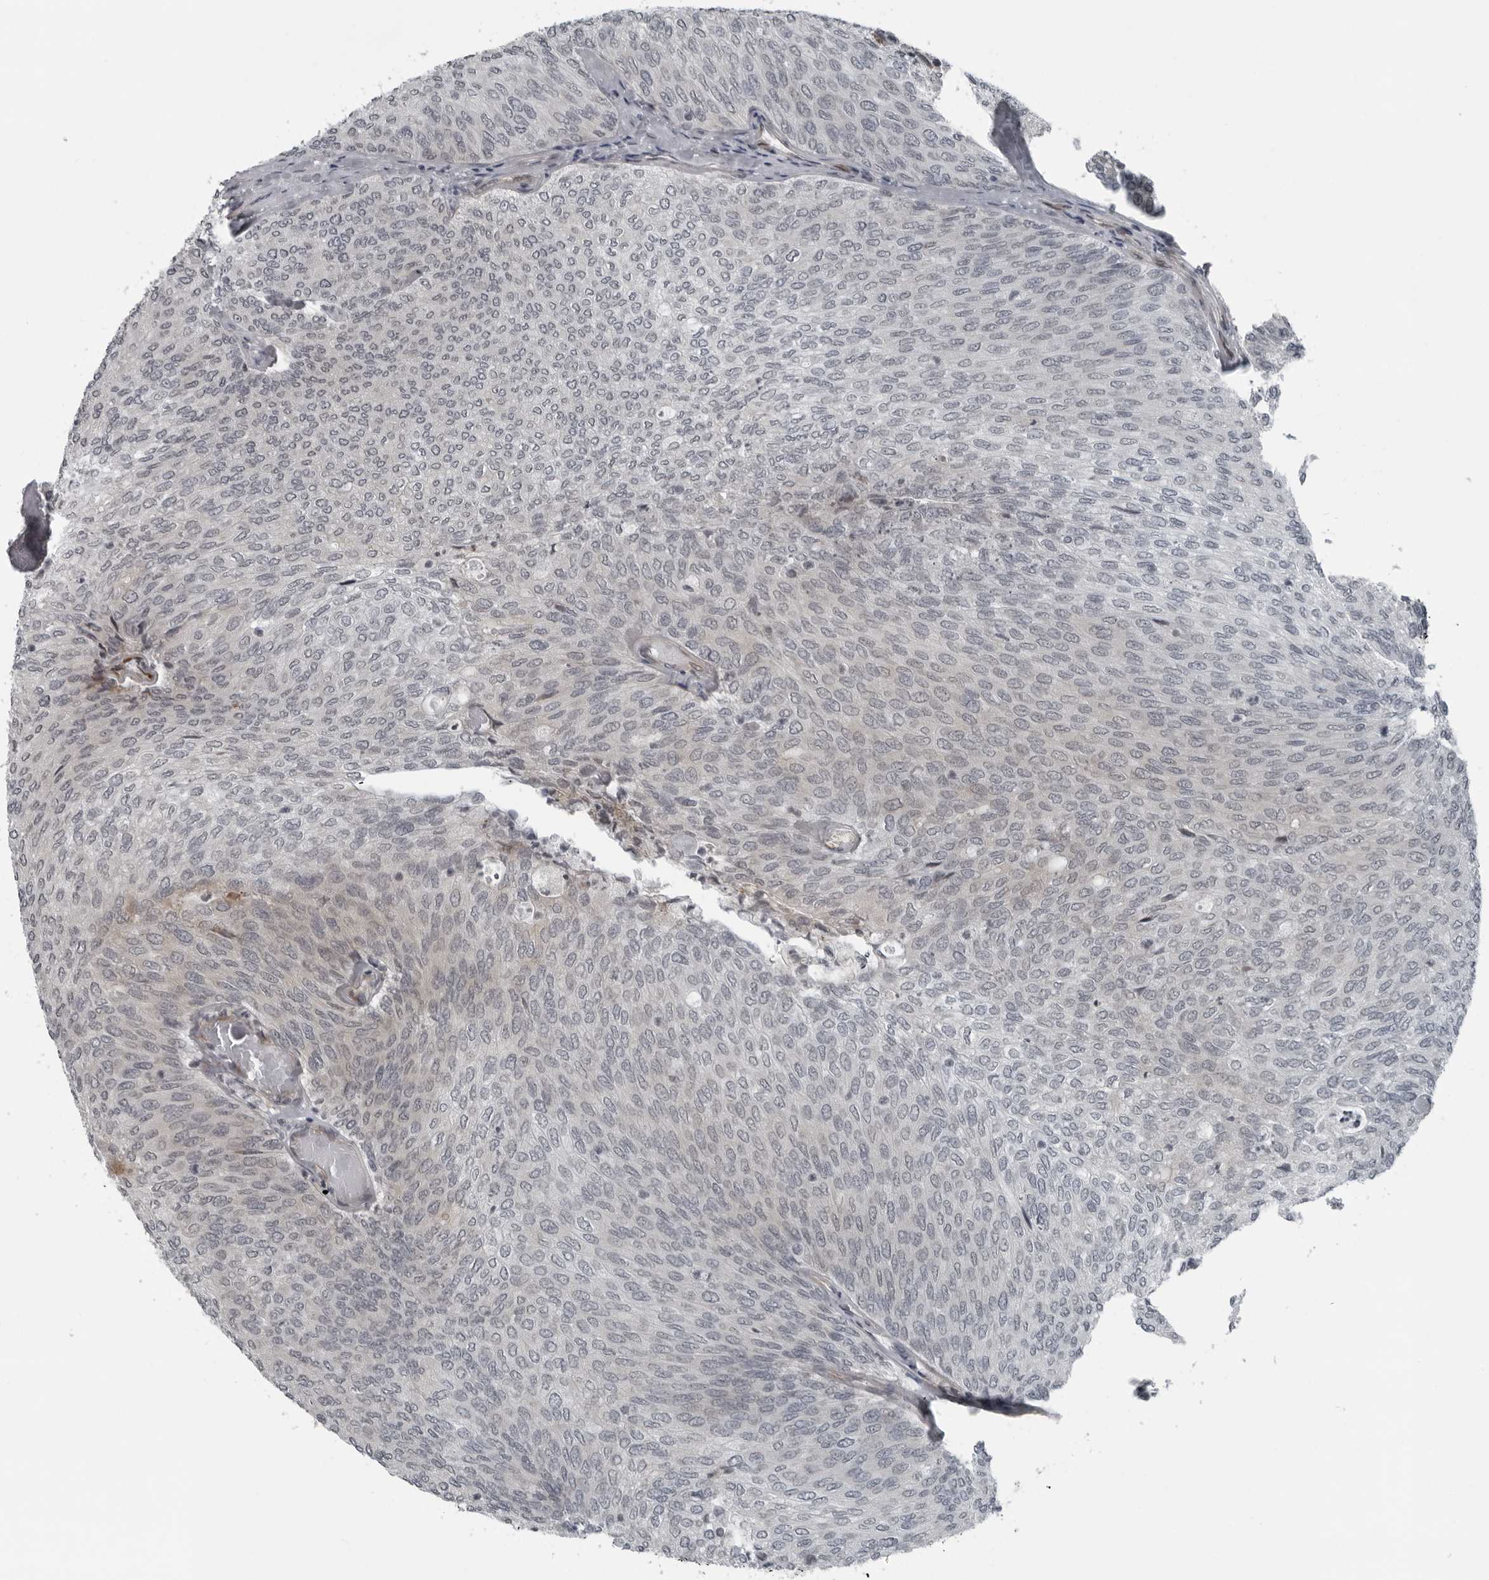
{"staining": {"intensity": "negative", "quantity": "none", "location": "none"}, "tissue": "urothelial cancer", "cell_type": "Tumor cells", "image_type": "cancer", "snomed": [{"axis": "morphology", "description": "Urothelial carcinoma, Low grade"}, {"axis": "topography", "description": "Urinary bladder"}], "caption": "There is no significant positivity in tumor cells of urothelial cancer.", "gene": "FAM102B", "patient": {"sex": "female", "age": 79}}